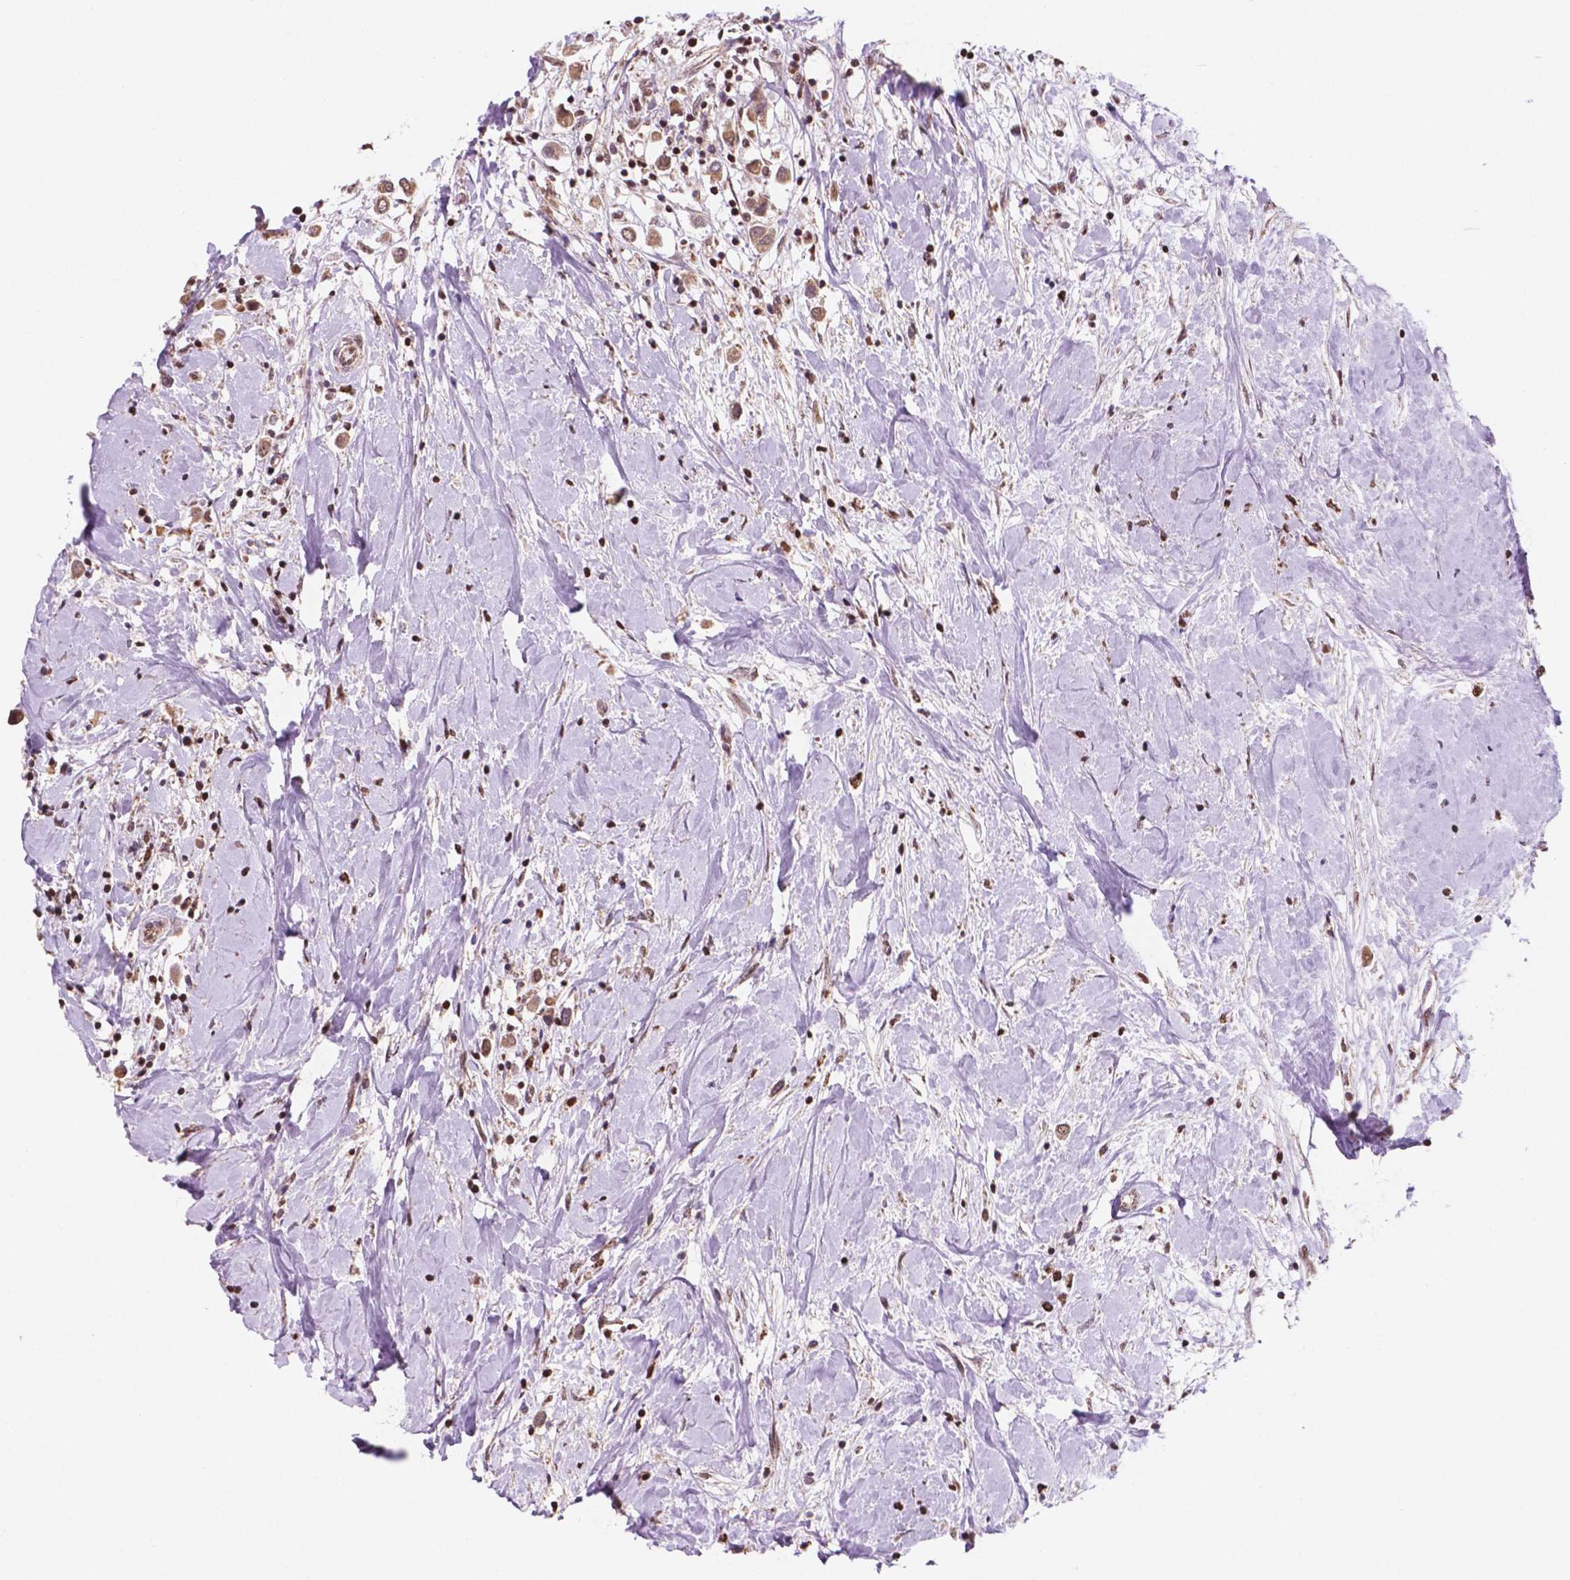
{"staining": {"intensity": "moderate", "quantity": ">75%", "location": "cytoplasmic/membranous,nuclear"}, "tissue": "breast cancer", "cell_type": "Tumor cells", "image_type": "cancer", "snomed": [{"axis": "morphology", "description": "Duct carcinoma"}, {"axis": "topography", "description": "Breast"}], "caption": "IHC (DAB) staining of intraductal carcinoma (breast) shows moderate cytoplasmic/membranous and nuclear protein positivity in approximately >75% of tumor cells.", "gene": "NDUFA10", "patient": {"sex": "female", "age": 61}}